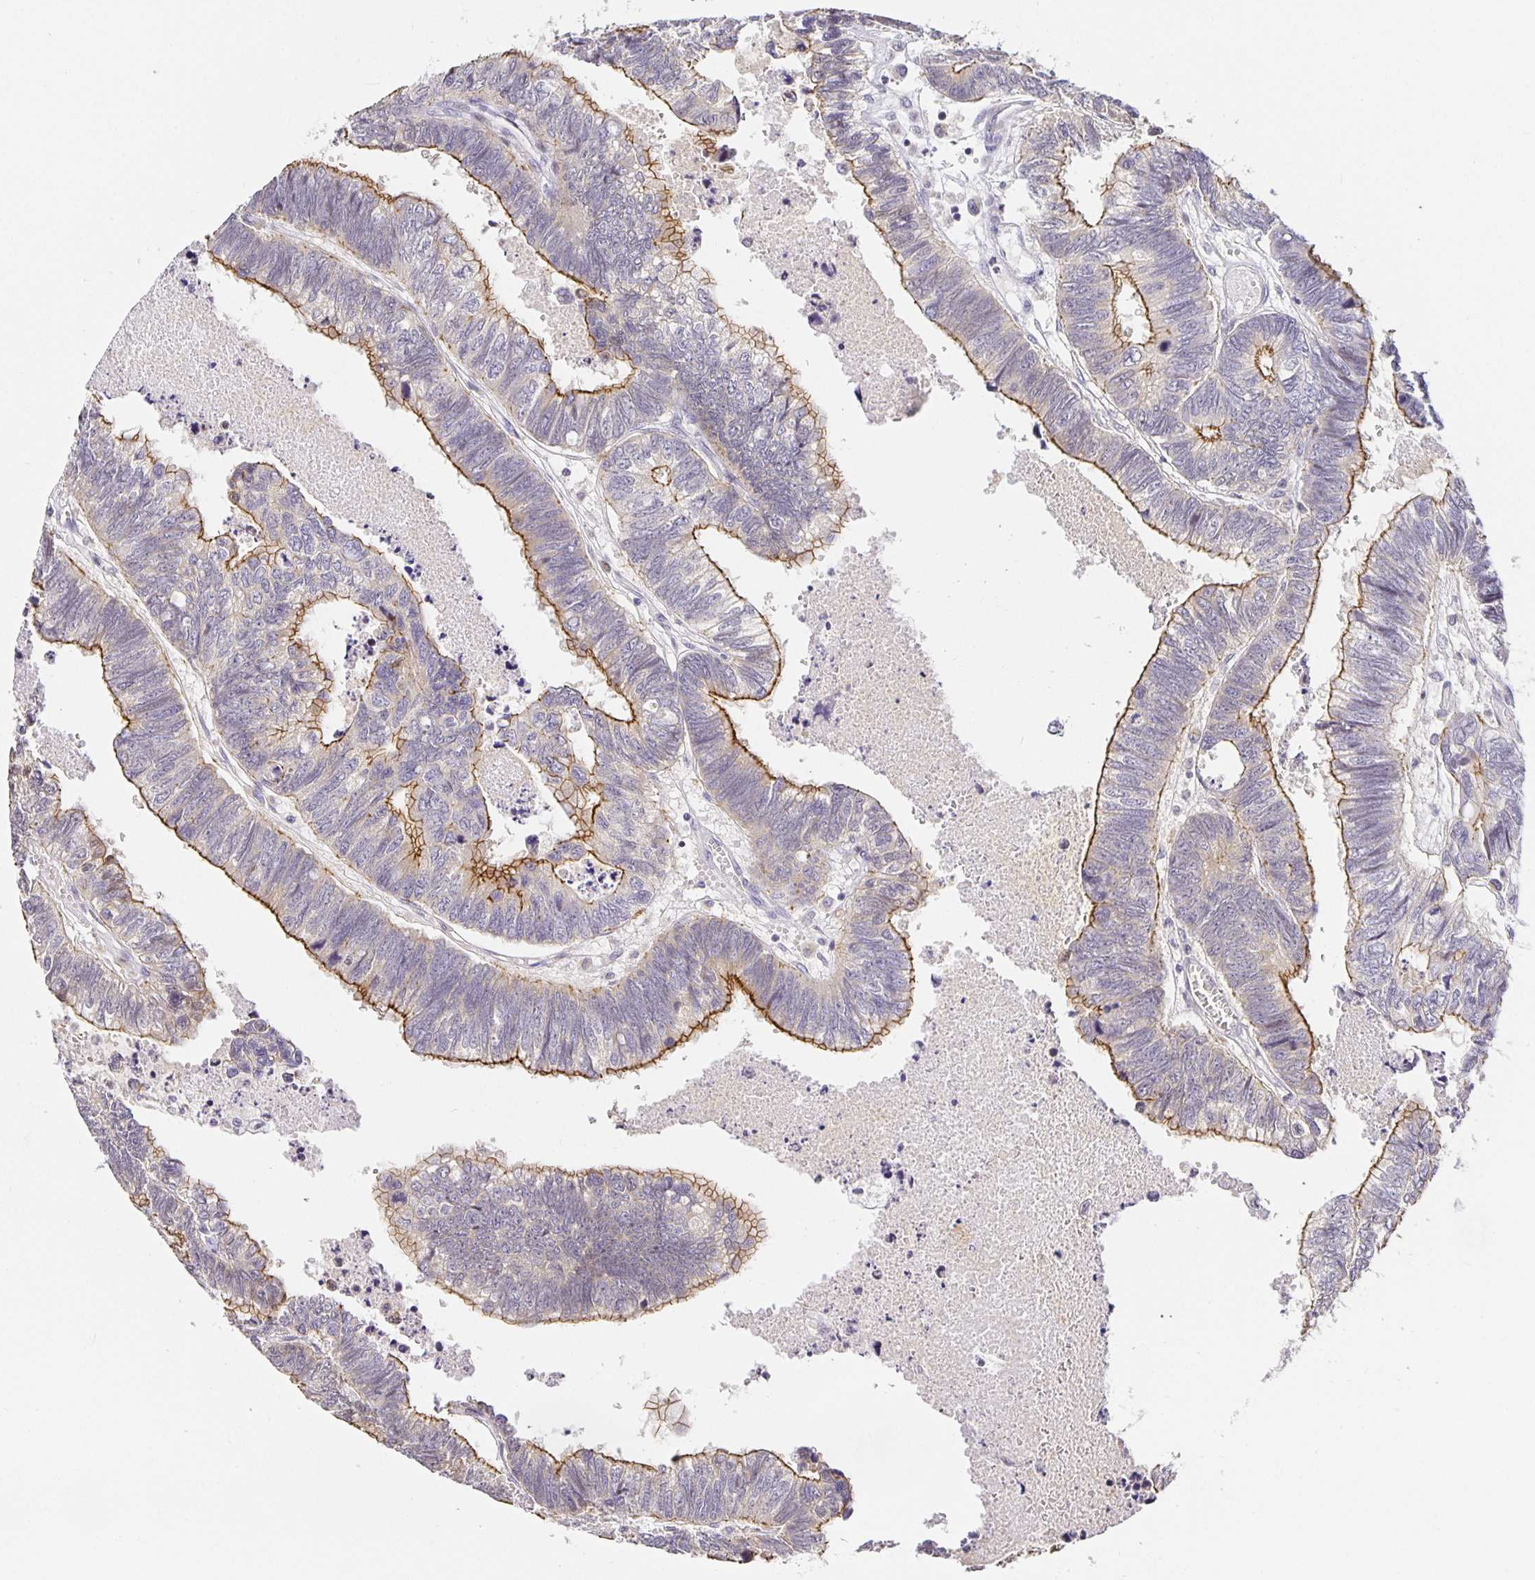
{"staining": {"intensity": "moderate", "quantity": "25%-75%", "location": "cytoplasmic/membranous"}, "tissue": "colorectal cancer", "cell_type": "Tumor cells", "image_type": "cancer", "snomed": [{"axis": "morphology", "description": "Adenocarcinoma, NOS"}, {"axis": "topography", "description": "Colon"}], "caption": "Brown immunohistochemical staining in colorectal adenocarcinoma demonstrates moderate cytoplasmic/membranous expression in approximately 25%-75% of tumor cells.", "gene": "TJP3", "patient": {"sex": "male", "age": 62}}